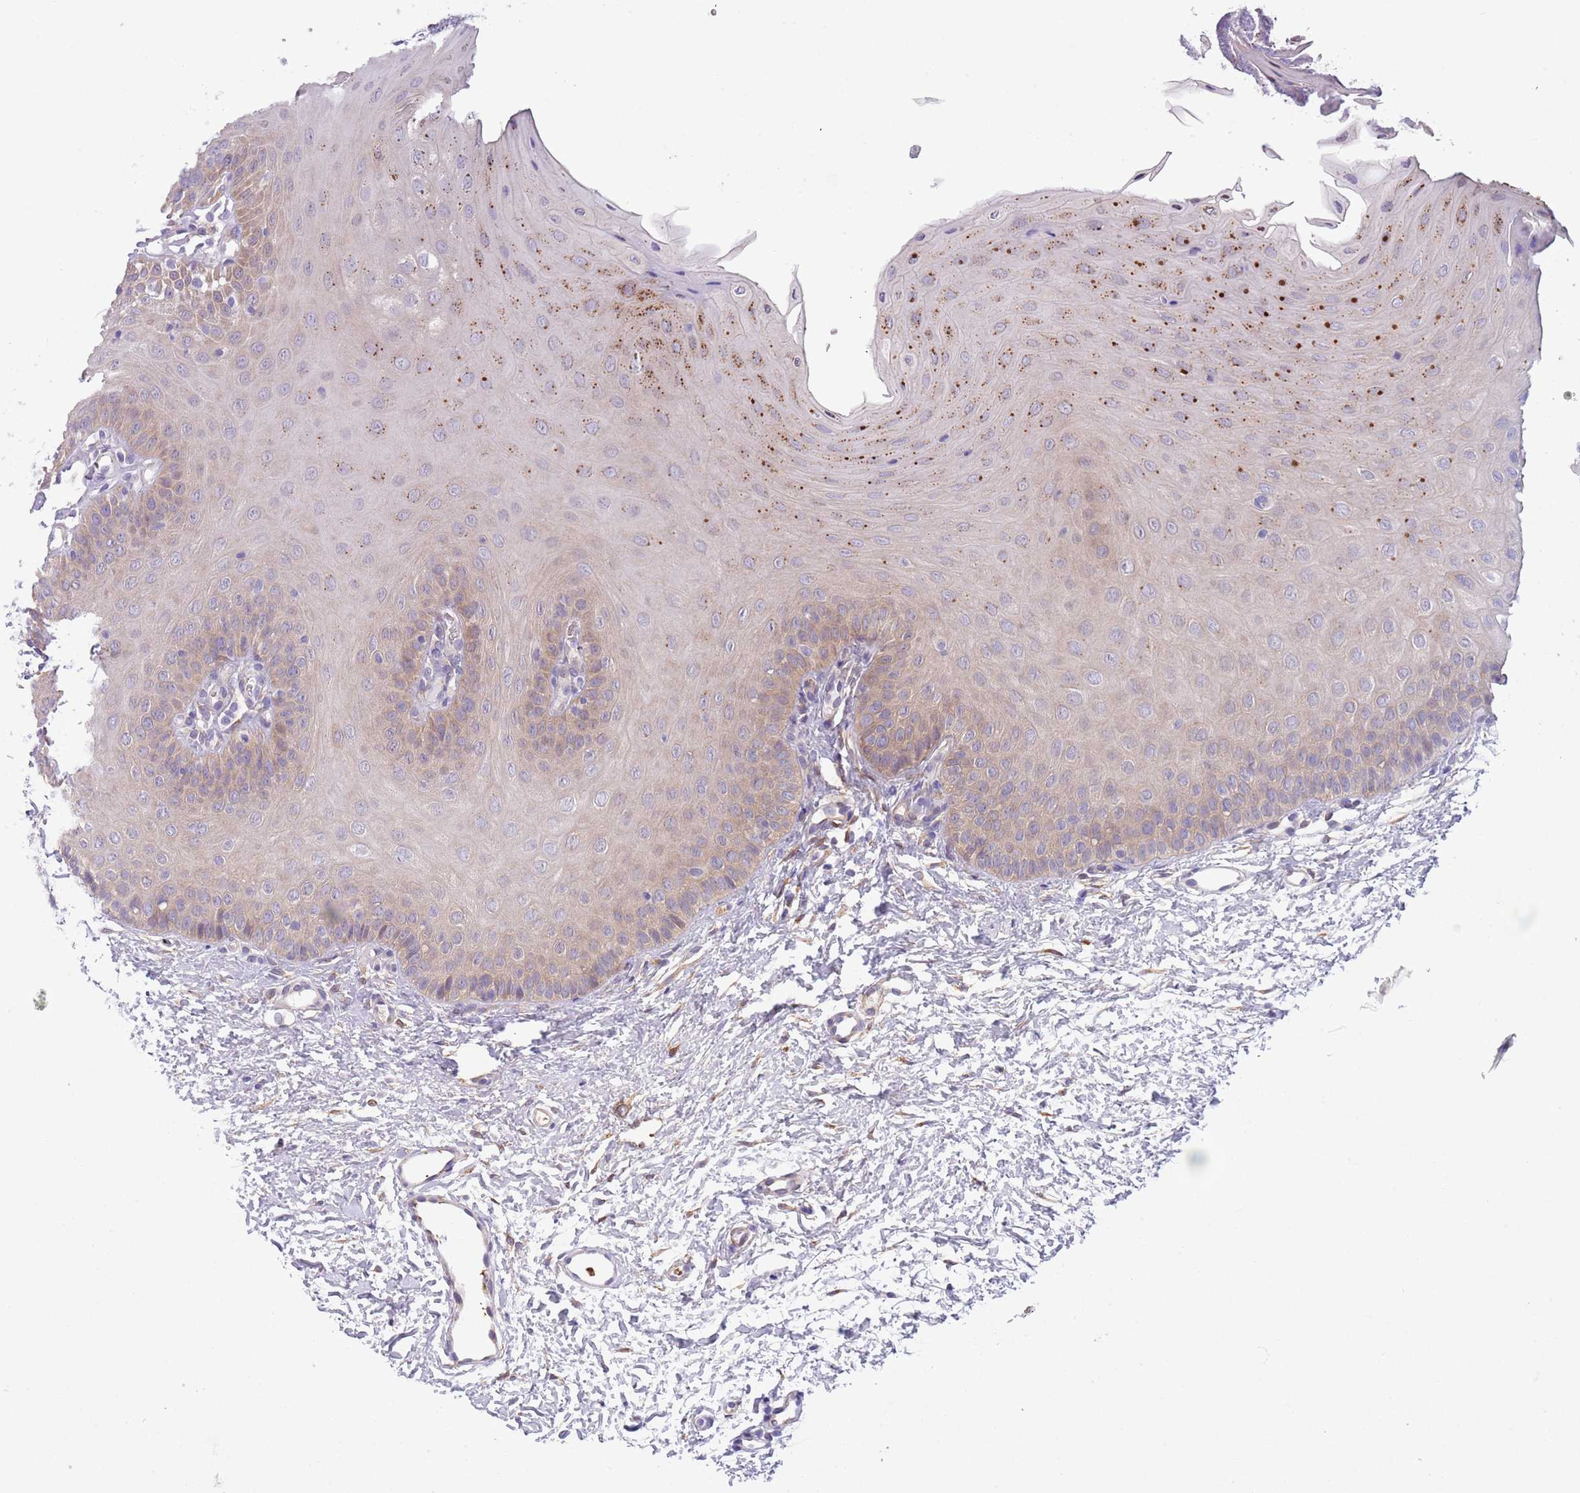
{"staining": {"intensity": "moderate", "quantity": "<25%", "location": "cytoplasmic/membranous"}, "tissue": "oral mucosa", "cell_type": "Squamous epithelial cells", "image_type": "normal", "snomed": [{"axis": "morphology", "description": "Normal tissue, NOS"}, {"axis": "topography", "description": "Oral tissue"}], "caption": "DAB (3,3'-diaminobenzidine) immunohistochemical staining of normal human oral mucosa displays moderate cytoplasmic/membranous protein positivity in about <25% of squamous epithelial cells. (Stains: DAB in brown, nuclei in blue, Microscopy: brightfield microscopy at high magnification).", "gene": "ZFP2", "patient": {"sex": "female", "age": 68}}